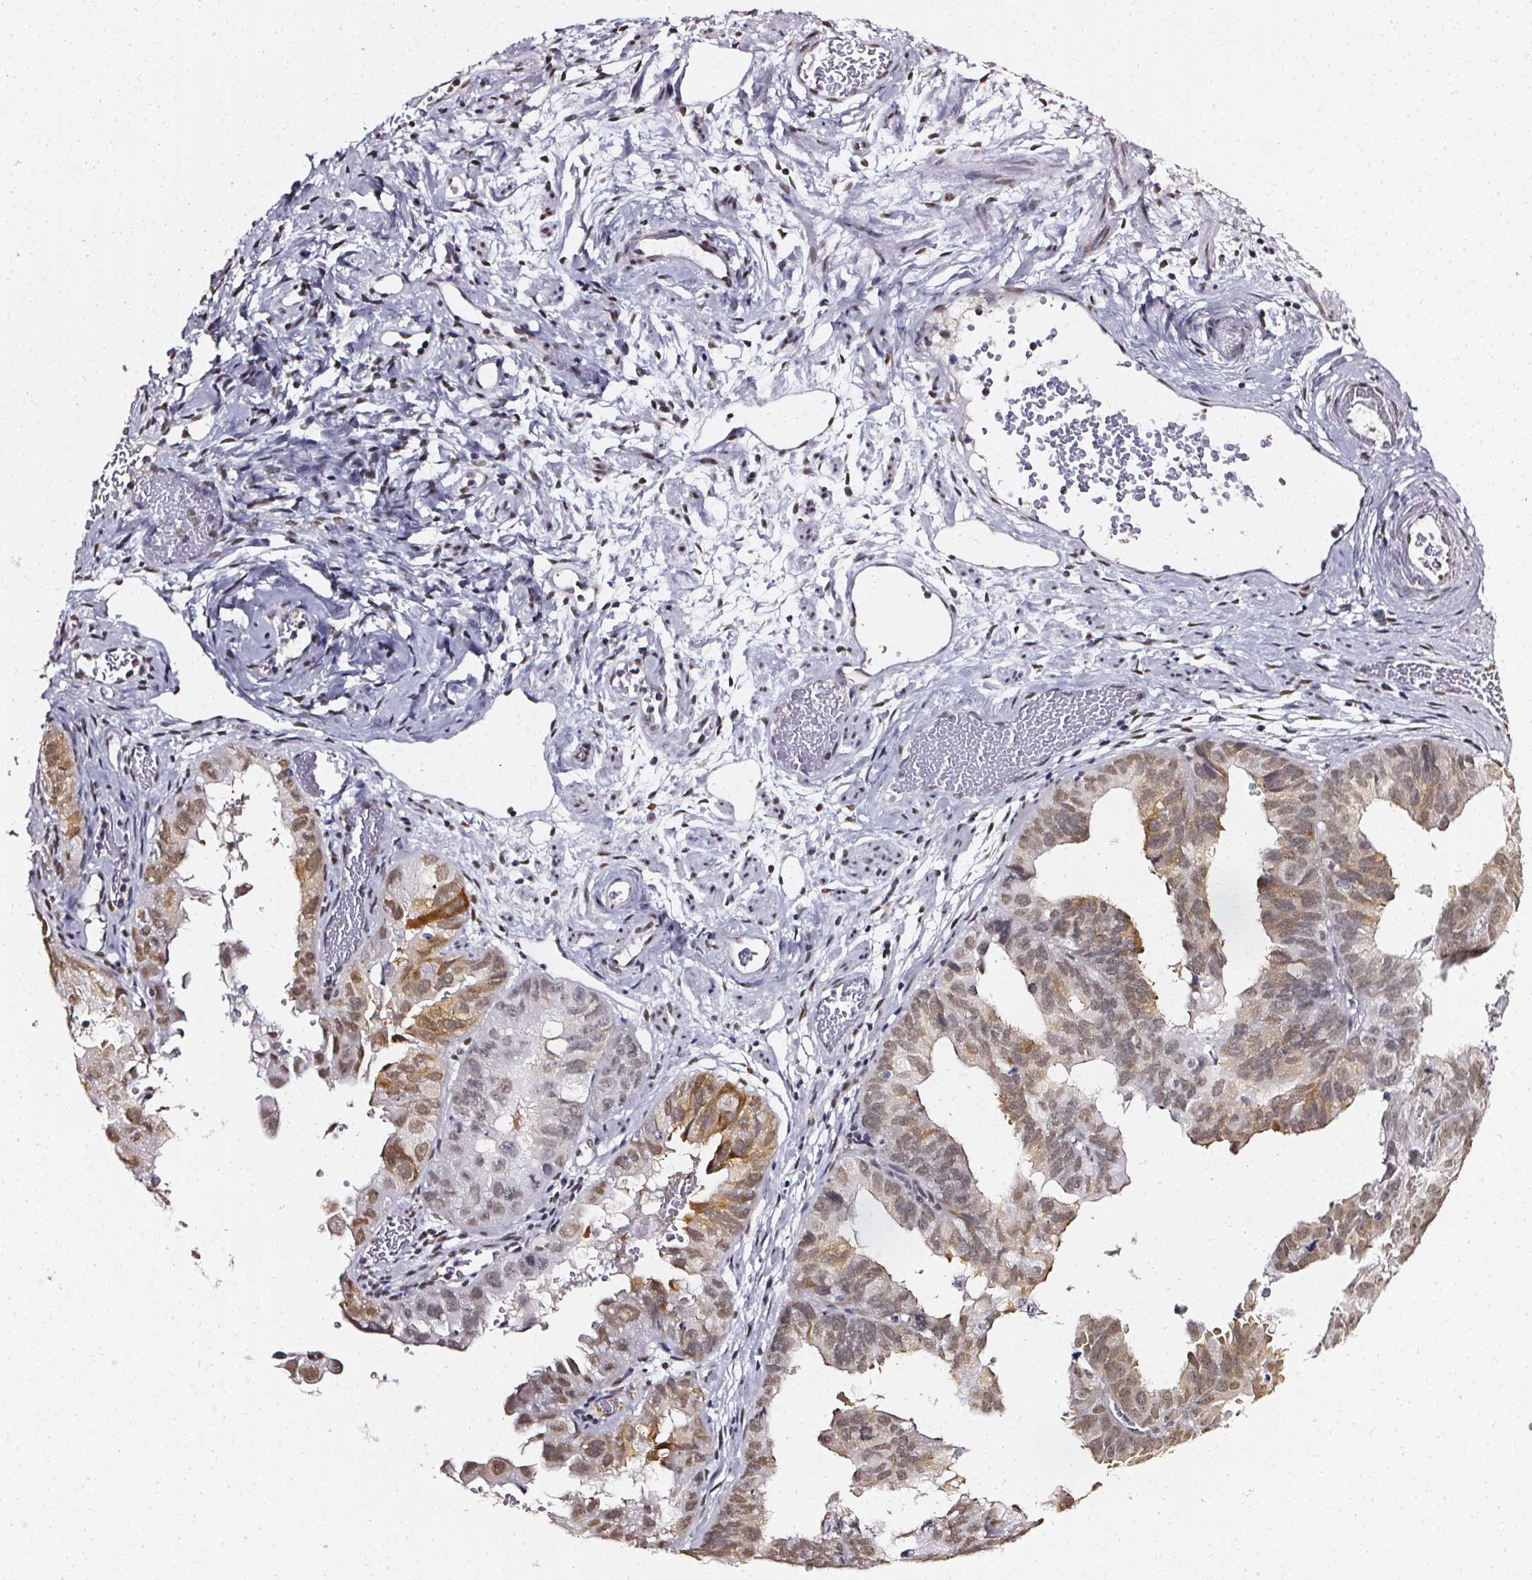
{"staining": {"intensity": "moderate", "quantity": "25%-75%", "location": "cytoplasmic/membranous,nuclear"}, "tissue": "ovarian cancer", "cell_type": "Tumor cells", "image_type": "cancer", "snomed": [{"axis": "morphology", "description": "Carcinoma, endometroid"}, {"axis": "topography", "description": "Ovary"}], "caption": "Immunohistochemistry photomicrograph of human ovarian cancer (endometroid carcinoma) stained for a protein (brown), which exhibits medium levels of moderate cytoplasmic/membranous and nuclear expression in about 25%-75% of tumor cells.", "gene": "GP6", "patient": {"sex": "female", "age": 85}}